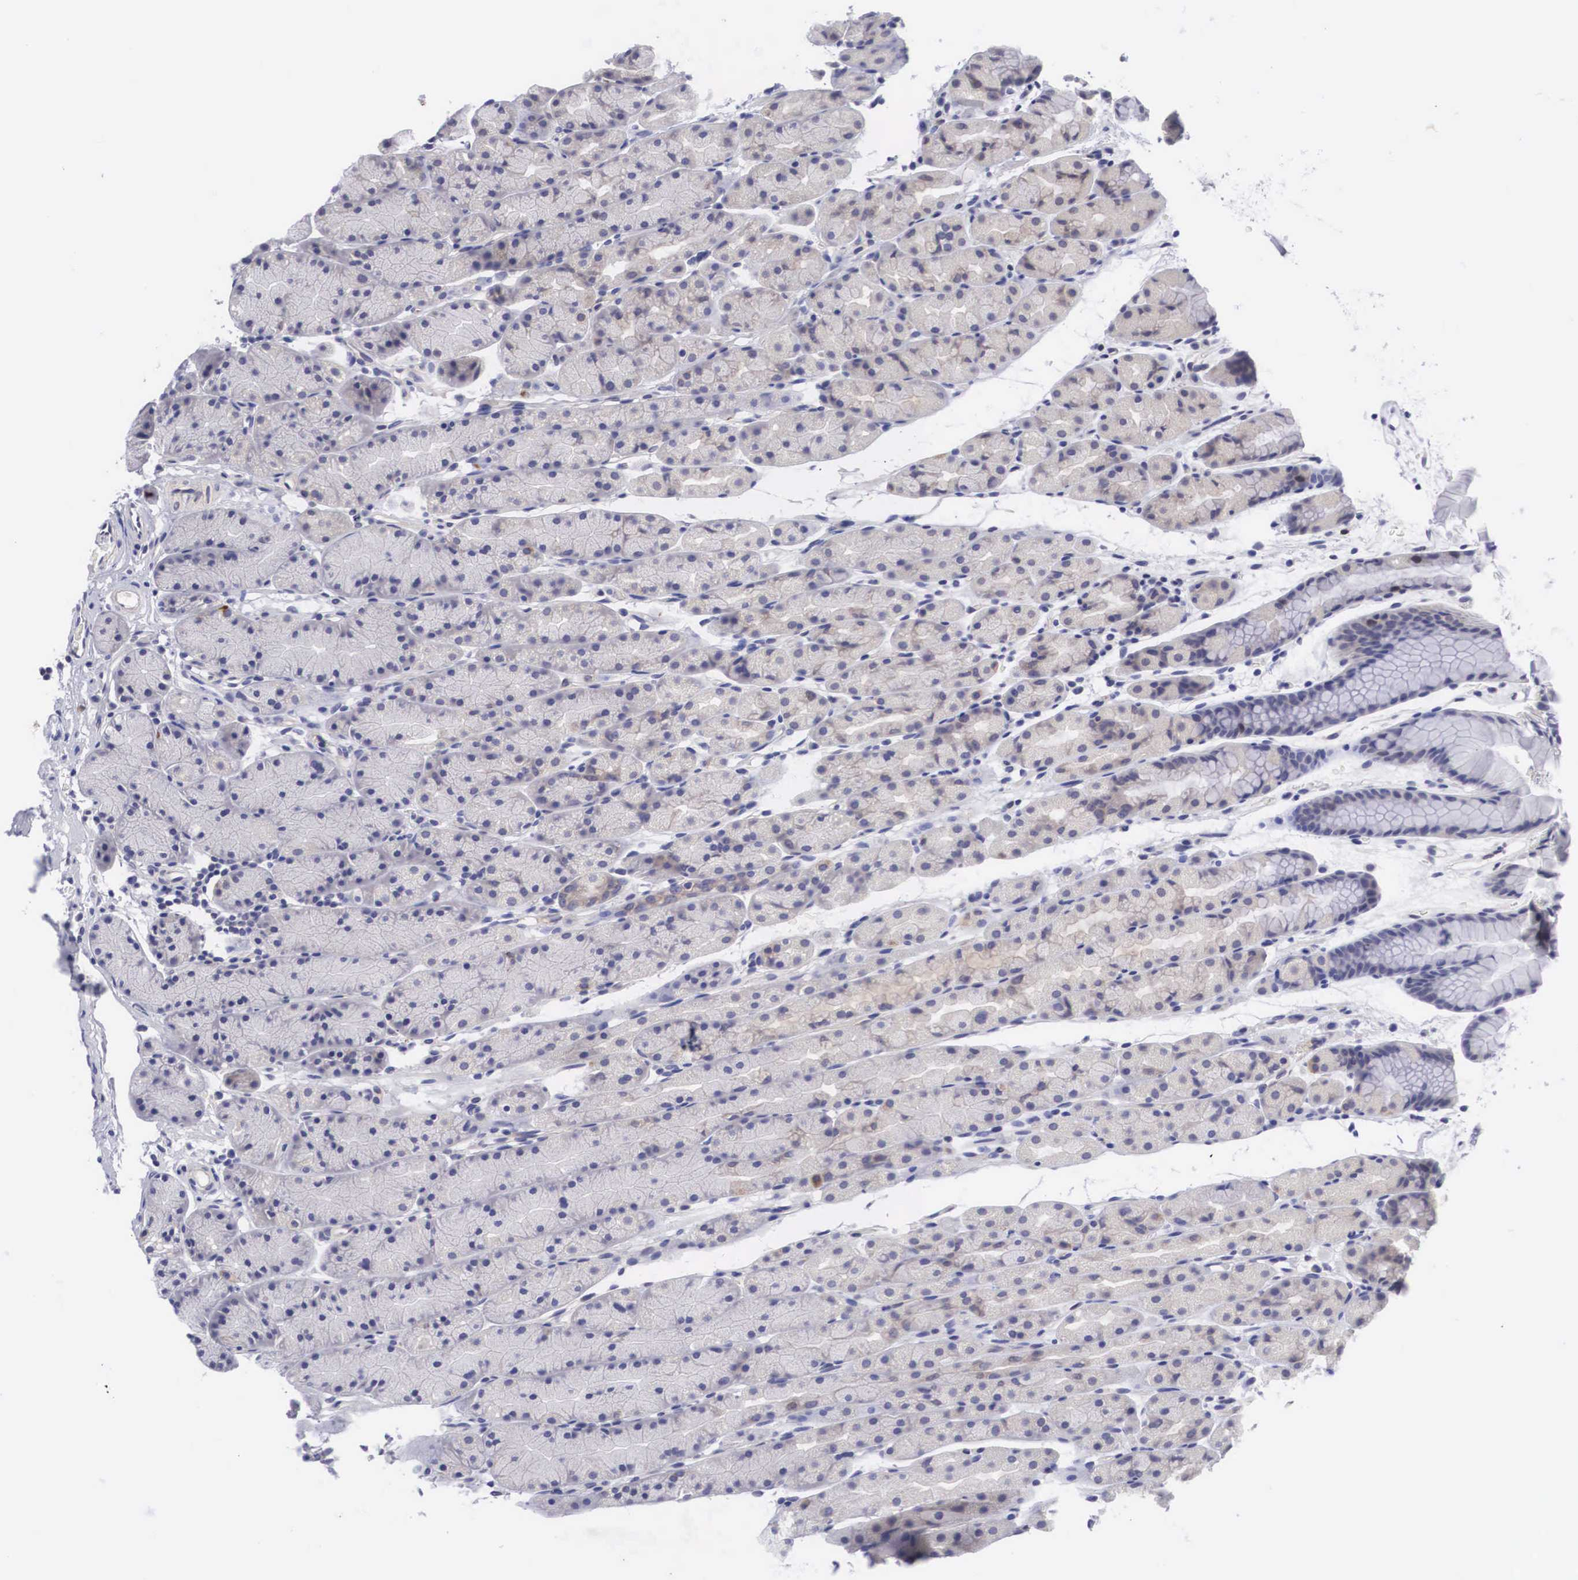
{"staining": {"intensity": "weak", "quantity": ">75%", "location": "cytoplasmic/membranous"}, "tissue": "stomach", "cell_type": "Glandular cells", "image_type": "normal", "snomed": [{"axis": "morphology", "description": "Normal tissue, NOS"}, {"axis": "topography", "description": "Esophagus"}, {"axis": "topography", "description": "Stomach, upper"}], "caption": "Weak cytoplasmic/membranous expression for a protein is identified in approximately >75% of glandular cells of normal stomach using immunohistochemistry.", "gene": "MAST4", "patient": {"sex": "male", "age": 47}}